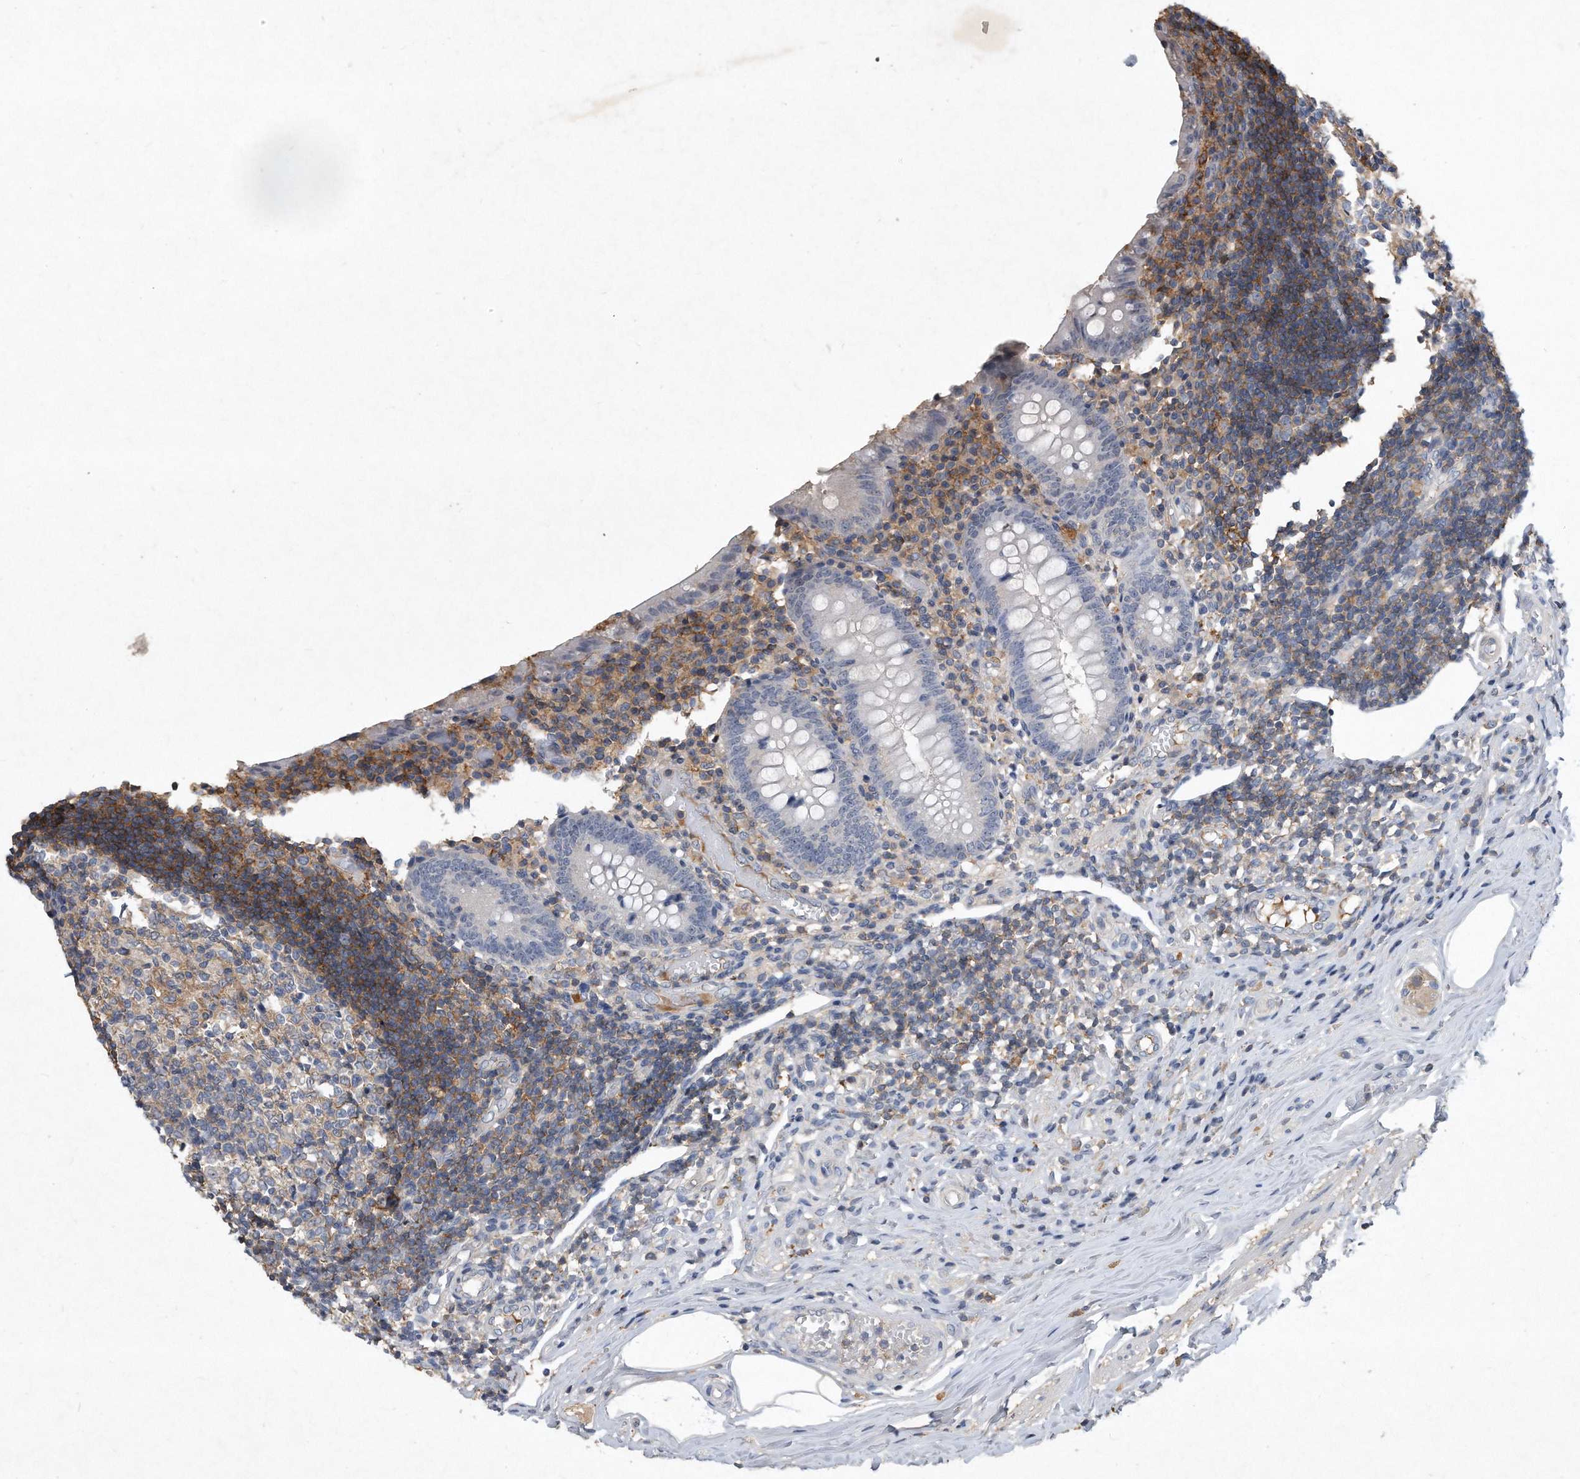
{"staining": {"intensity": "negative", "quantity": "none", "location": "none"}, "tissue": "appendix", "cell_type": "Glandular cells", "image_type": "normal", "snomed": [{"axis": "morphology", "description": "Normal tissue, NOS"}, {"axis": "topography", "description": "Appendix"}], "caption": "This is an IHC histopathology image of normal appendix. There is no staining in glandular cells.", "gene": "PGBD2", "patient": {"sex": "female", "age": 17}}